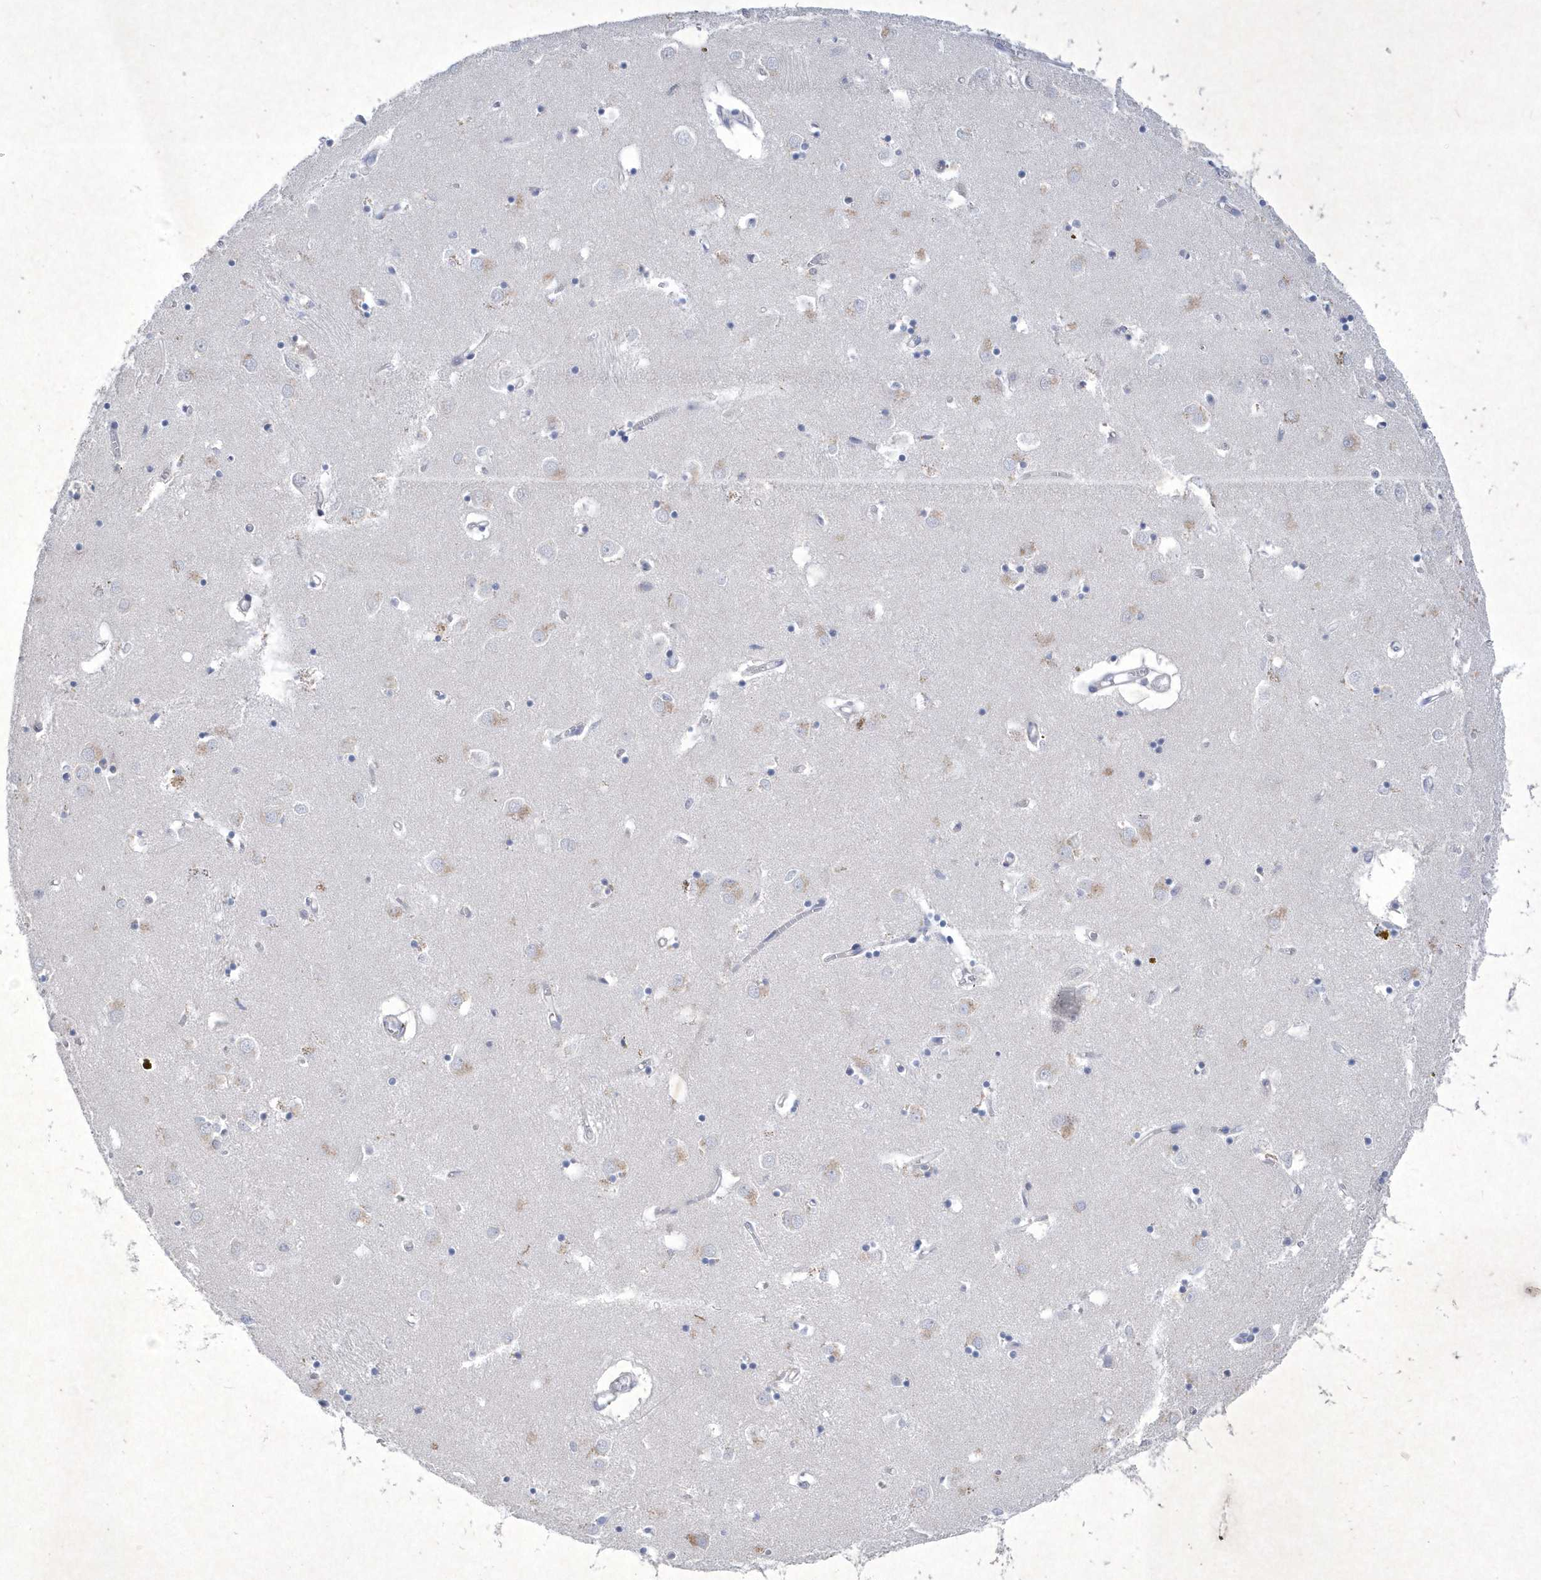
{"staining": {"intensity": "negative", "quantity": "none", "location": "none"}, "tissue": "caudate", "cell_type": "Glial cells", "image_type": "normal", "snomed": [{"axis": "morphology", "description": "Normal tissue, NOS"}, {"axis": "topography", "description": "Lateral ventricle wall"}], "caption": "This is a histopathology image of immunohistochemistry staining of normal caudate, which shows no positivity in glial cells.", "gene": "BHLHA15", "patient": {"sex": "male", "age": 70}}